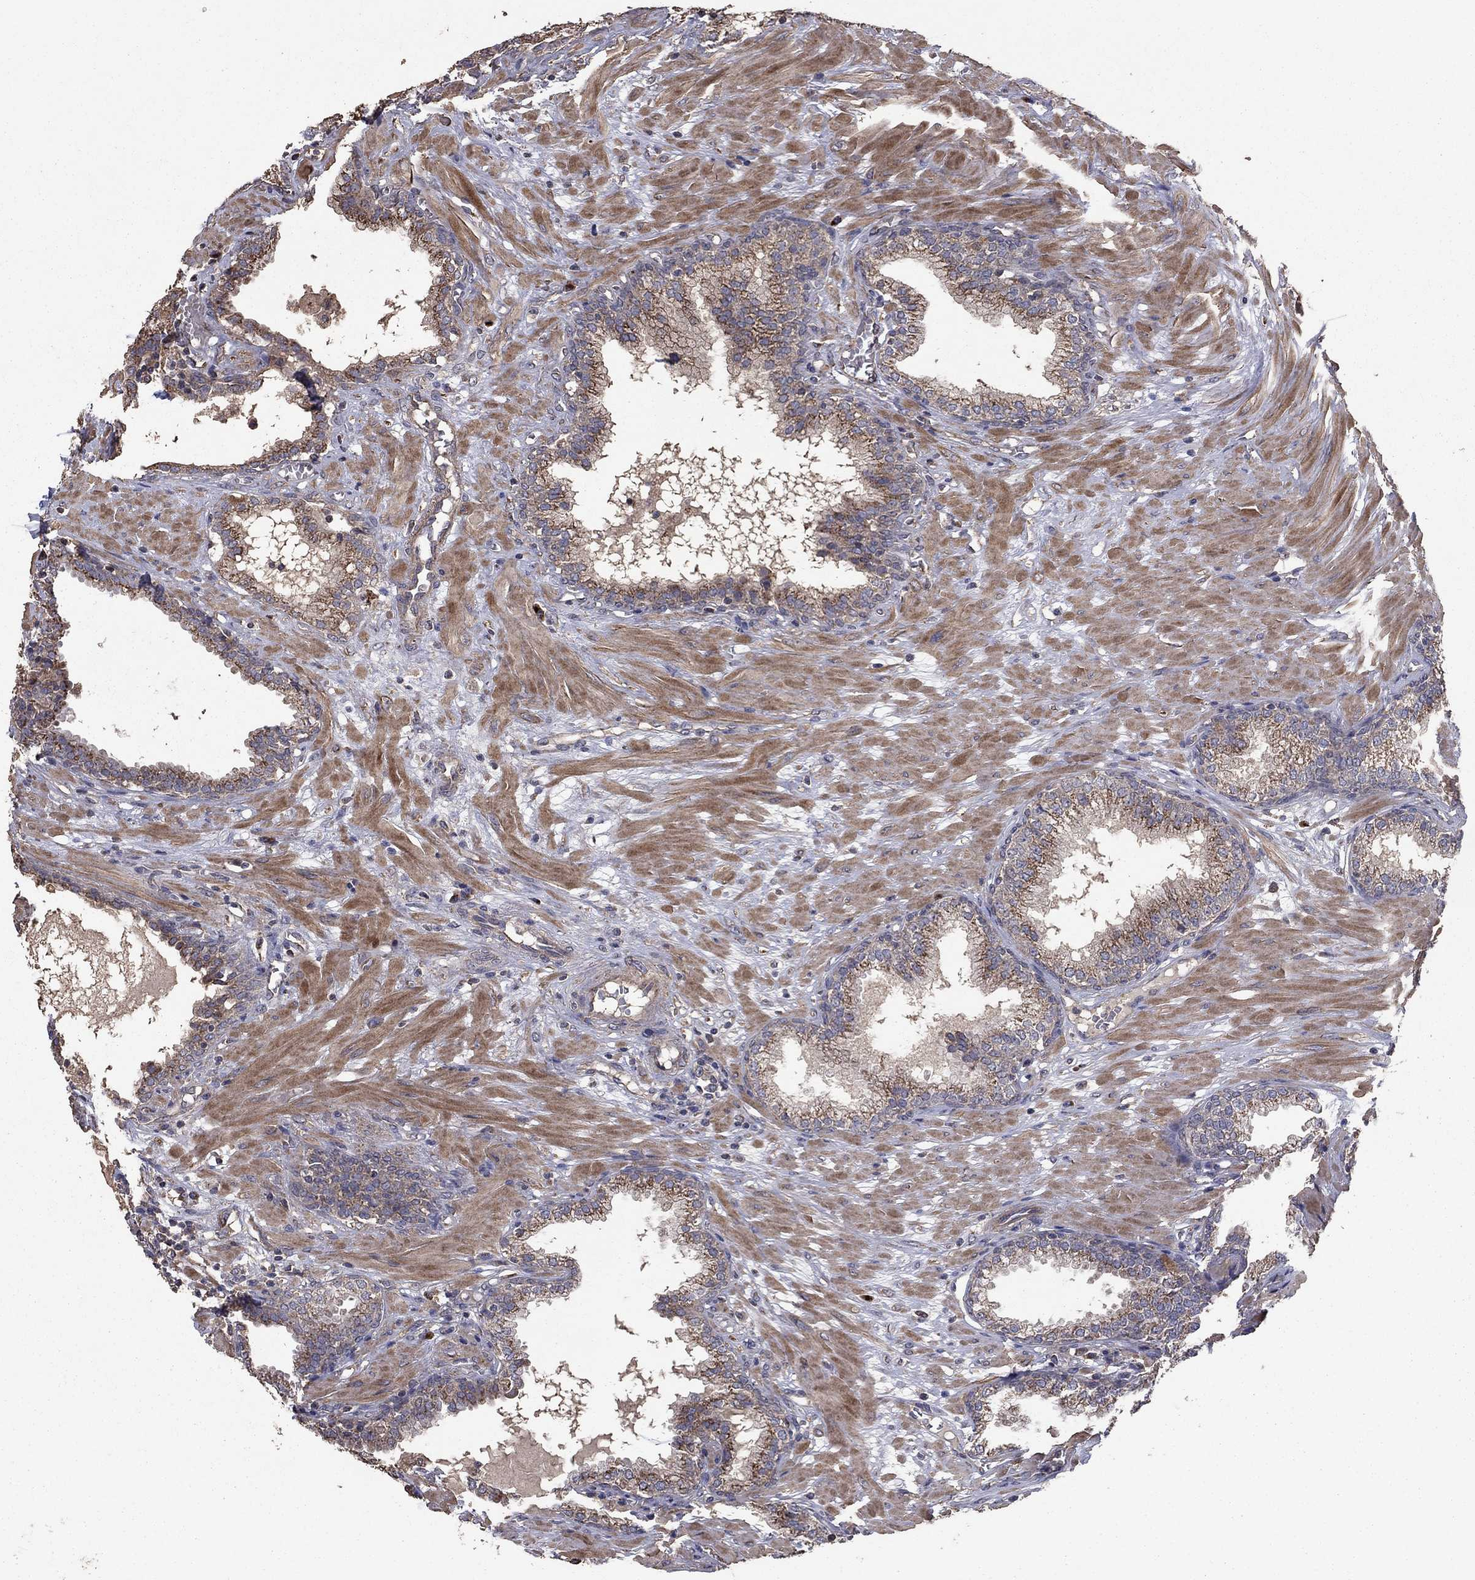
{"staining": {"intensity": "moderate", "quantity": "<25%", "location": "cytoplasmic/membranous"}, "tissue": "prostate", "cell_type": "Glandular cells", "image_type": "normal", "snomed": [{"axis": "morphology", "description": "Normal tissue, NOS"}, {"axis": "topography", "description": "Prostate"}], "caption": "Glandular cells demonstrate low levels of moderate cytoplasmic/membranous positivity in about <25% of cells in unremarkable prostate. (DAB IHC, brown staining for protein, blue staining for nuclei).", "gene": "FLT4", "patient": {"sex": "male", "age": 64}}